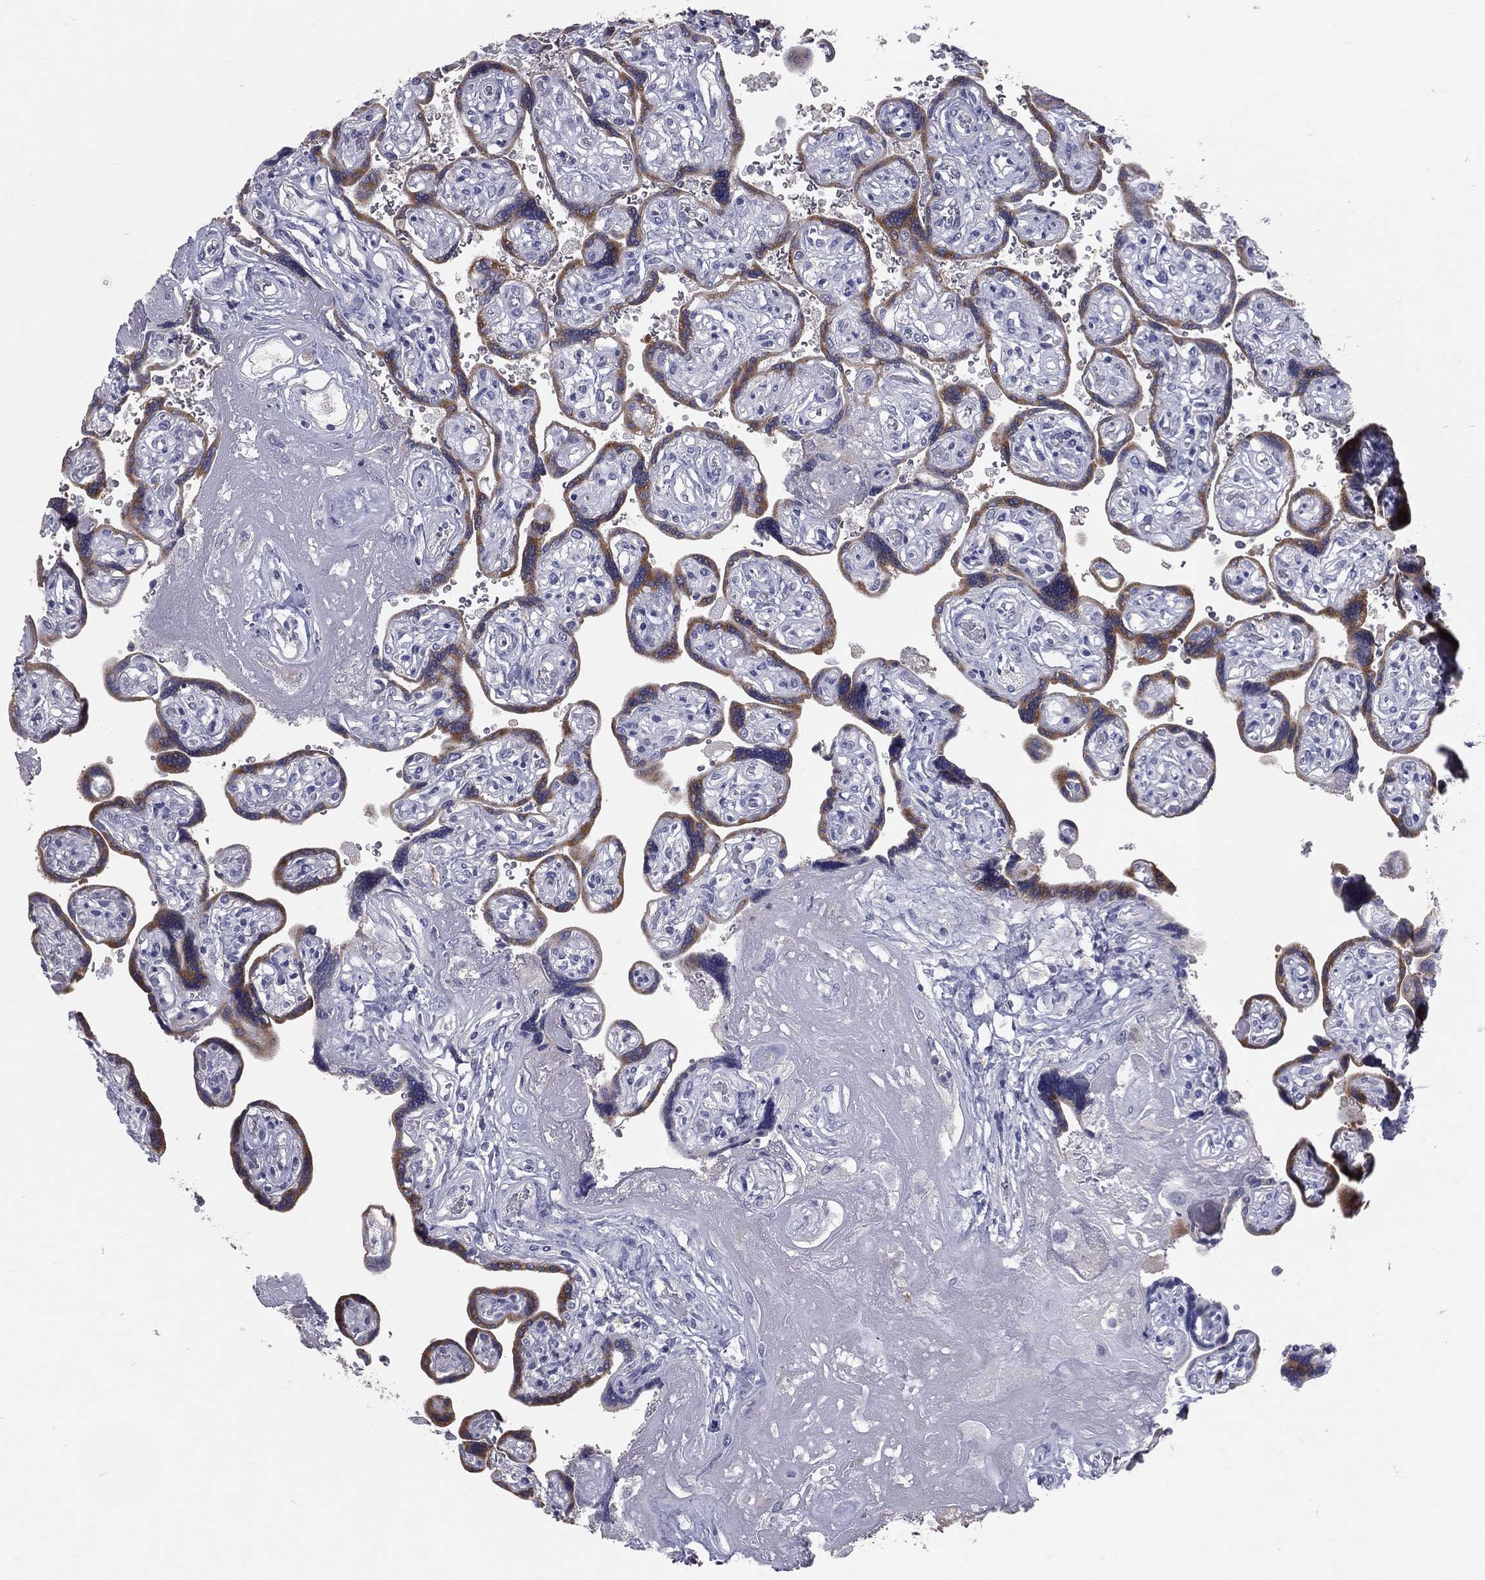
{"staining": {"intensity": "negative", "quantity": "none", "location": "none"}, "tissue": "placenta", "cell_type": "Decidual cells", "image_type": "normal", "snomed": [{"axis": "morphology", "description": "Normal tissue, NOS"}, {"axis": "topography", "description": "Placenta"}], "caption": "DAB immunohistochemical staining of unremarkable placenta demonstrates no significant positivity in decidual cells. The staining is performed using DAB brown chromogen with nuclei counter-stained in using hematoxylin.", "gene": "TFPI2", "patient": {"sex": "female", "age": 32}}